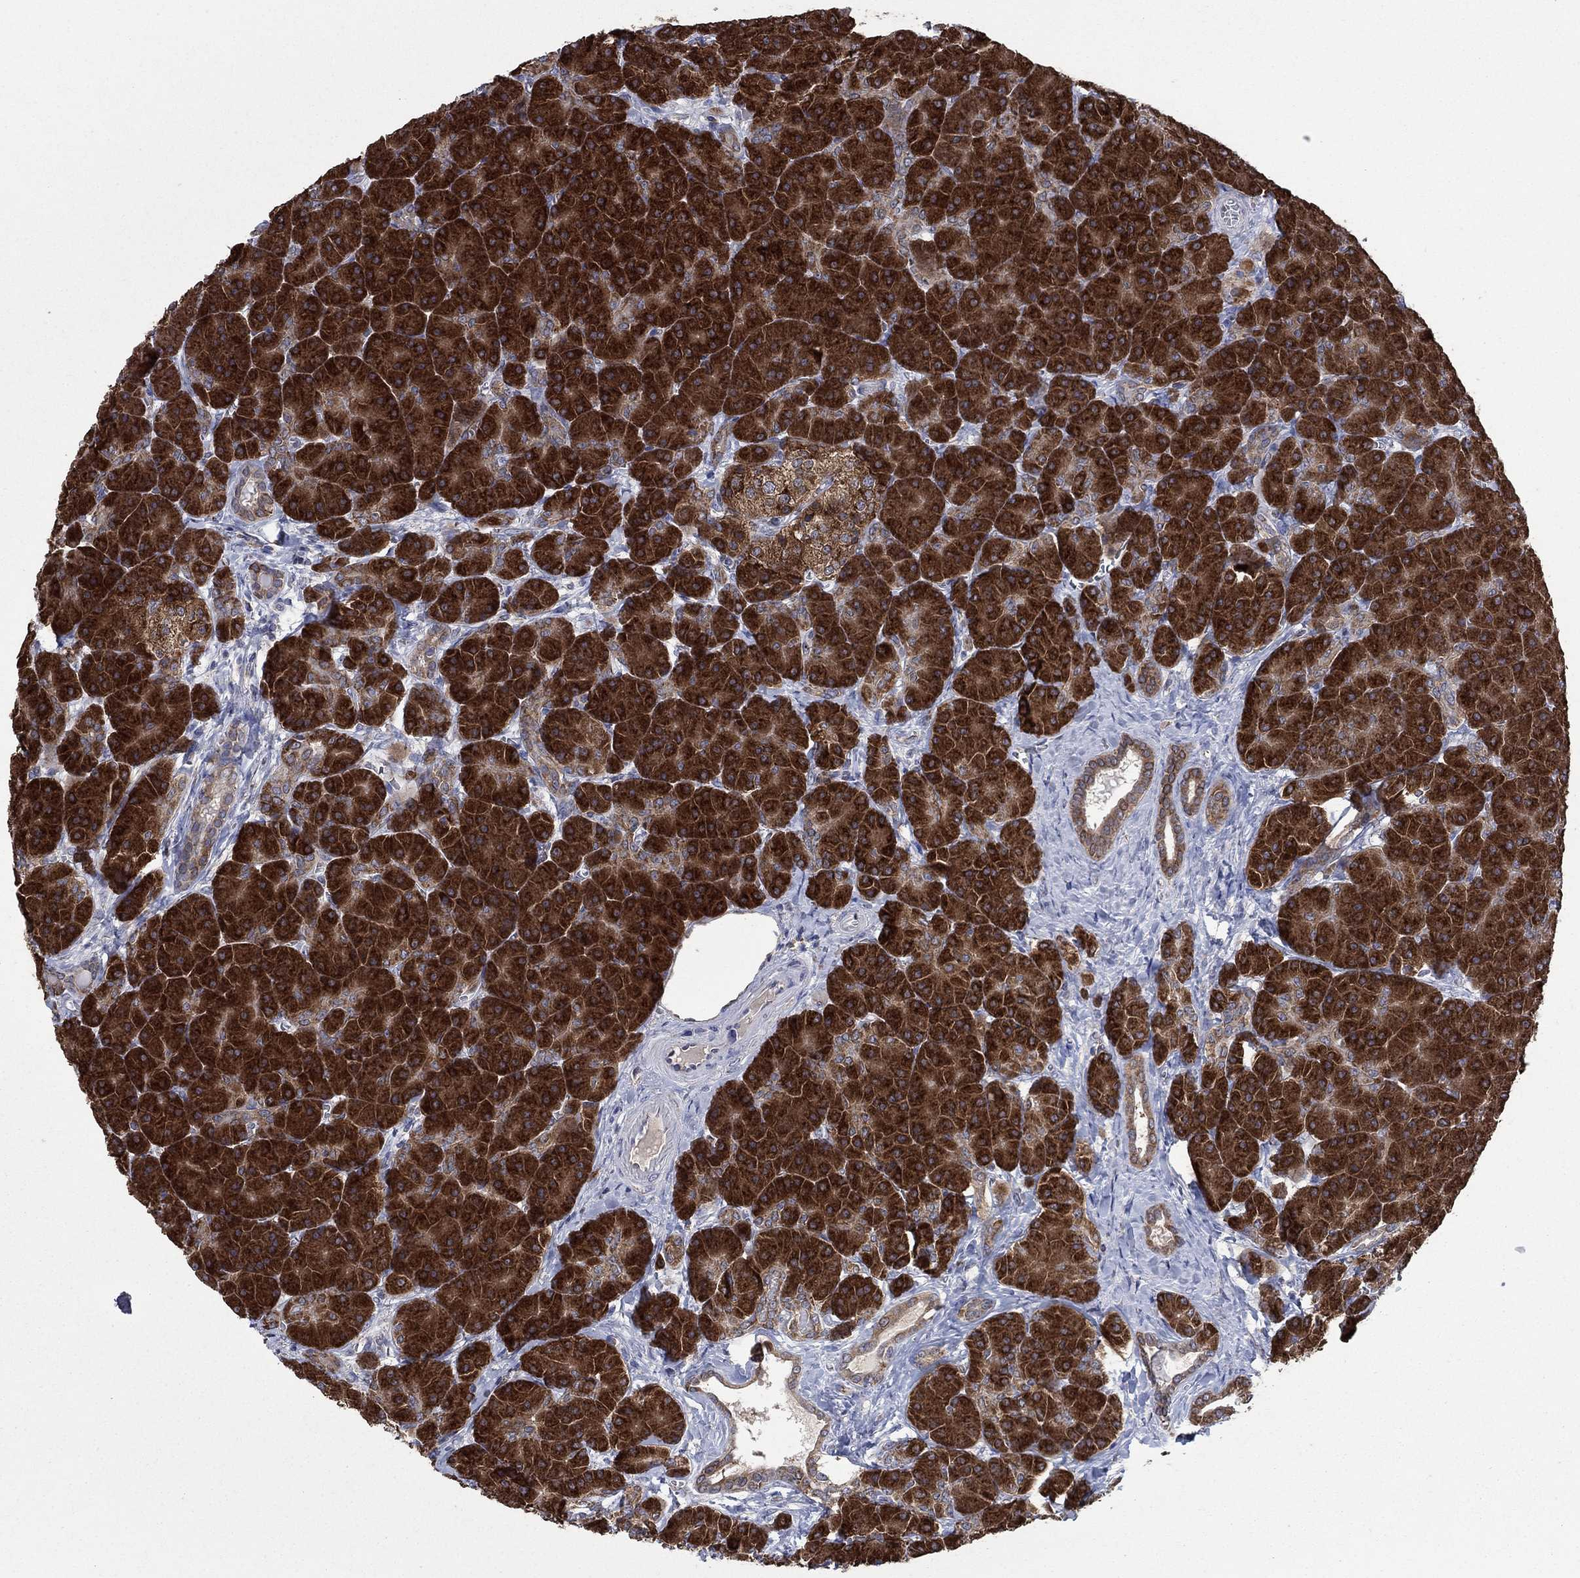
{"staining": {"intensity": "strong", "quantity": ">75%", "location": "cytoplasmic/membranous"}, "tissue": "pancreas", "cell_type": "Exocrine glandular cells", "image_type": "normal", "snomed": [{"axis": "morphology", "description": "Normal tissue, NOS"}, {"axis": "topography", "description": "Pancreas"}], "caption": "Immunohistochemical staining of benign human pancreas shows >75% levels of strong cytoplasmic/membranous protein expression in about >75% of exocrine glandular cells. (DAB = brown stain, brightfield microscopy at high magnification).", "gene": "HID1", "patient": {"sex": "male", "age": 61}}